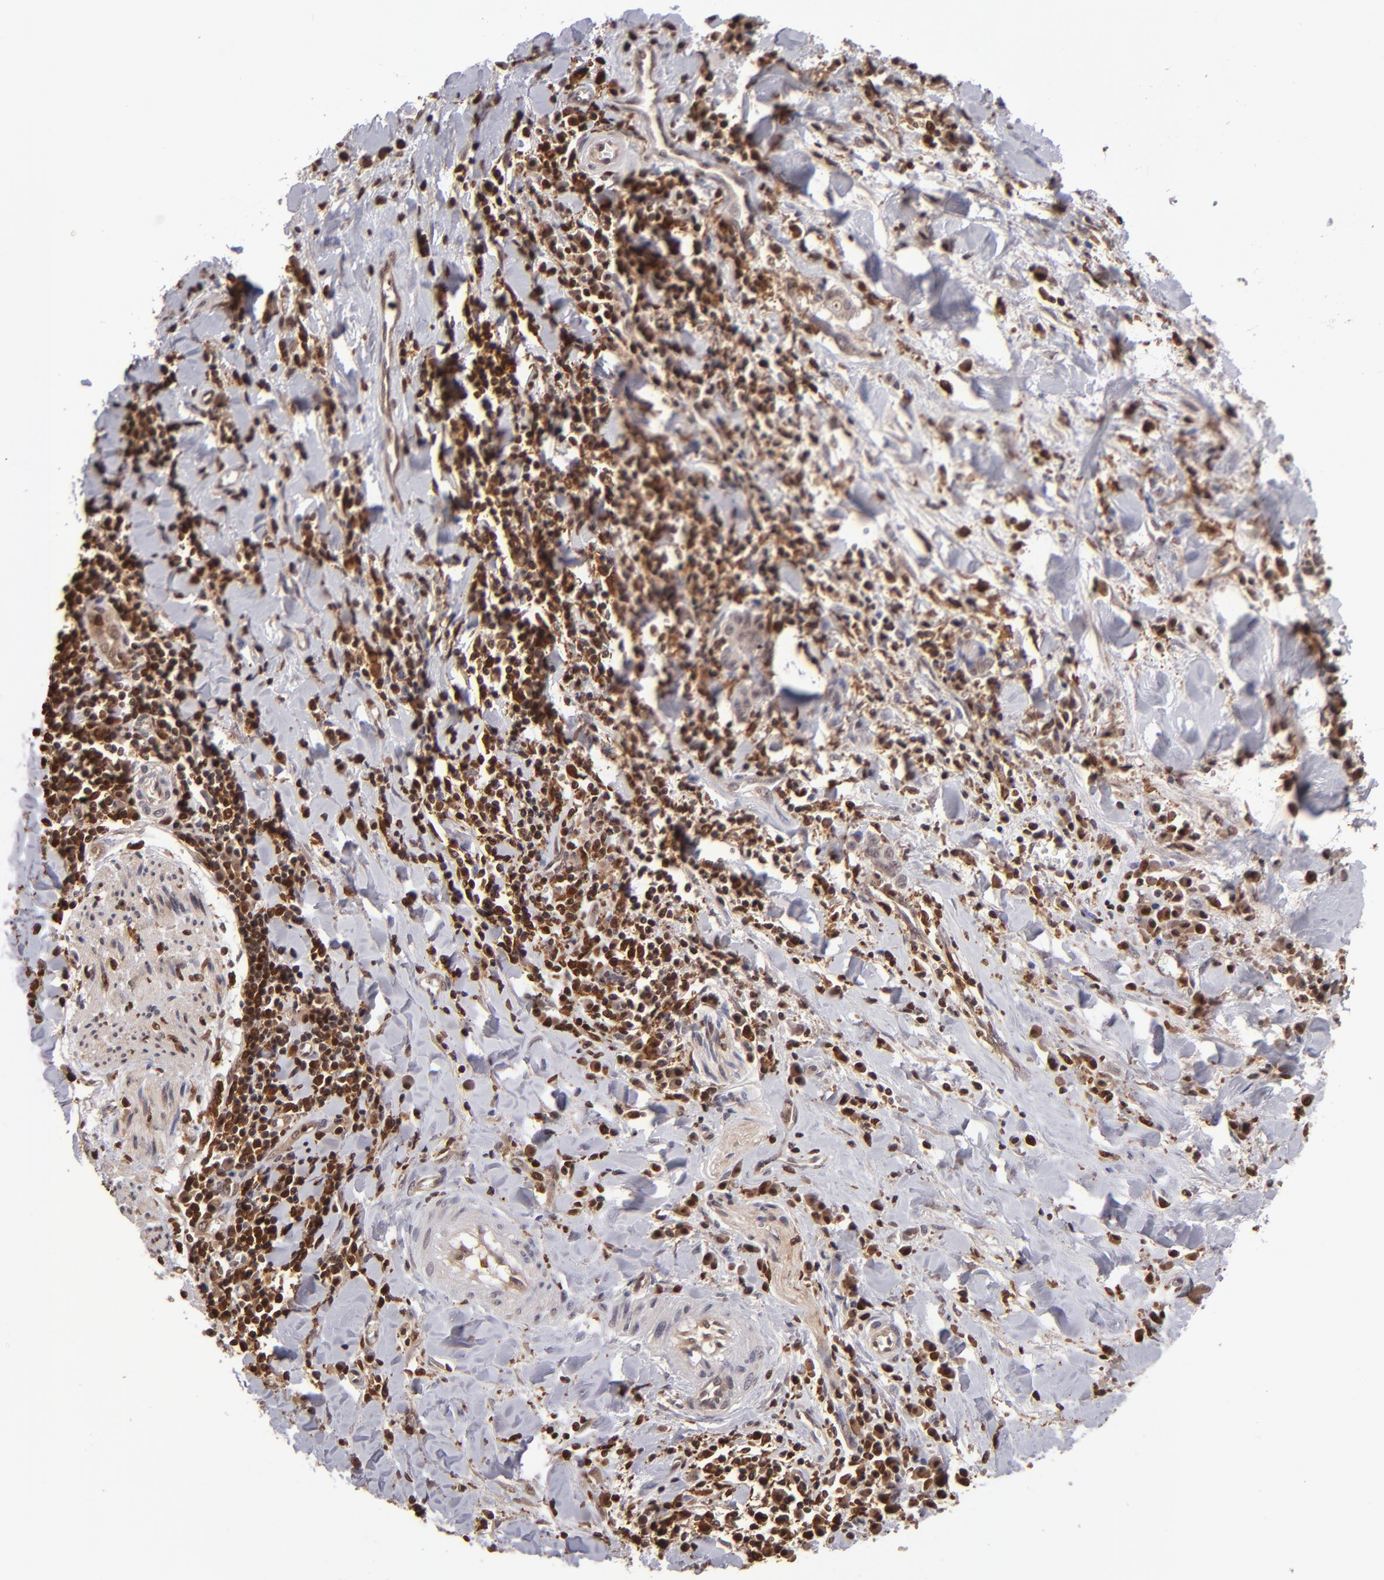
{"staining": {"intensity": "weak", "quantity": ">75%", "location": "cytoplasmic/membranous,nuclear"}, "tissue": "liver cancer", "cell_type": "Tumor cells", "image_type": "cancer", "snomed": [{"axis": "morphology", "description": "Cholangiocarcinoma"}, {"axis": "topography", "description": "Liver"}], "caption": "Immunohistochemical staining of liver cancer reveals weak cytoplasmic/membranous and nuclear protein expression in approximately >75% of tumor cells.", "gene": "GRB2", "patient": {"sex": "male", "age": 57}}